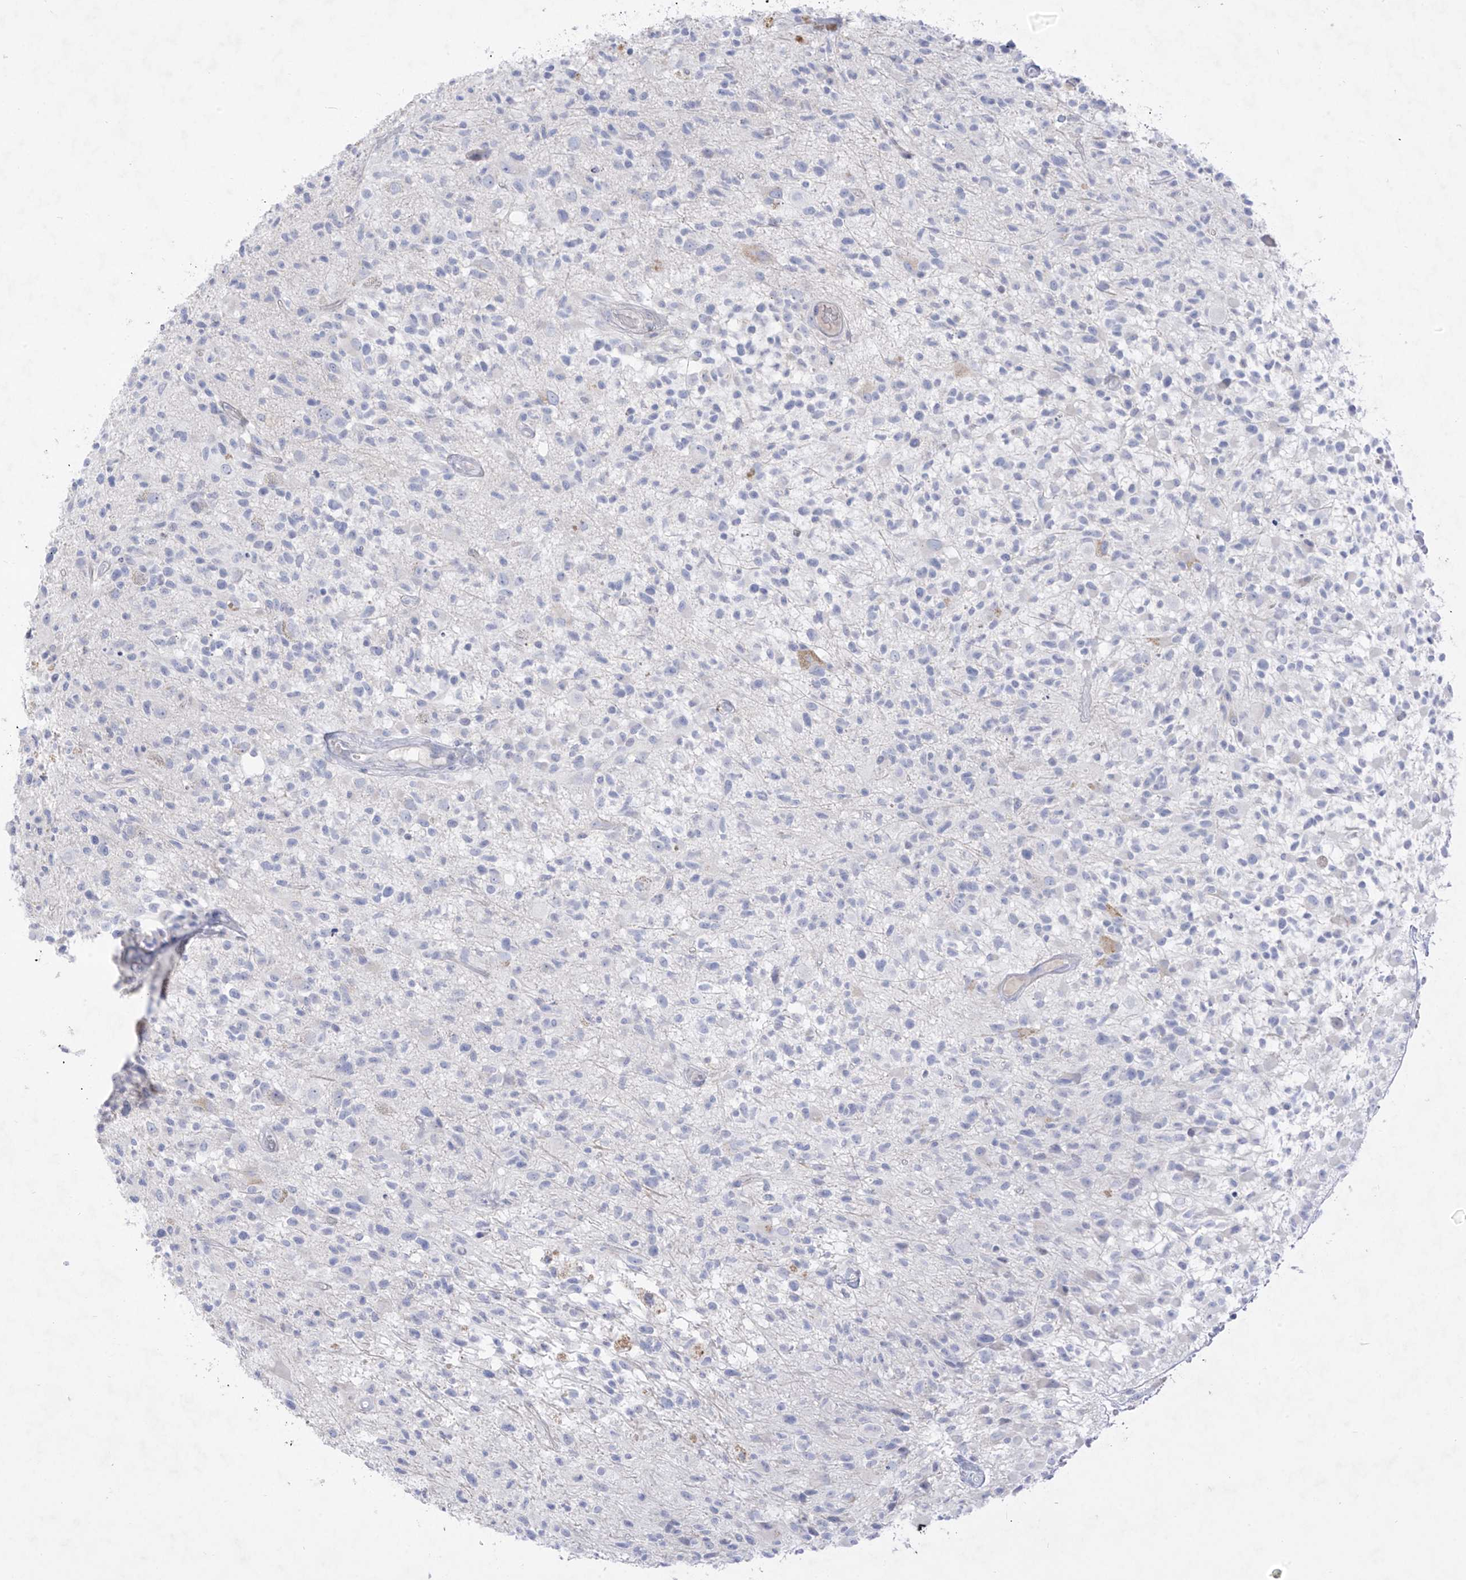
{"staining": {"intensity": "negative", "quantity": "none", "location": "none"}, "tissue": "glioma", "cell_type": "Tumor cells", "image_type": "cancer", "snomed": [{"axis": "morphology", "description": "Glioma, malignant, High grade"}, {"axis": "morphology", "description": "Glioblastoma, NOS"}, {"axis": "topography", "description": "Brain"}], "caption": "This image is of glioma stained with immunohistochemistry to label a protein in brown with the nuclei are counter-stained blue. There is no expression in tumor cells.", "gene": "TGM4", "patient": {"sex": "male", "age": 60}}